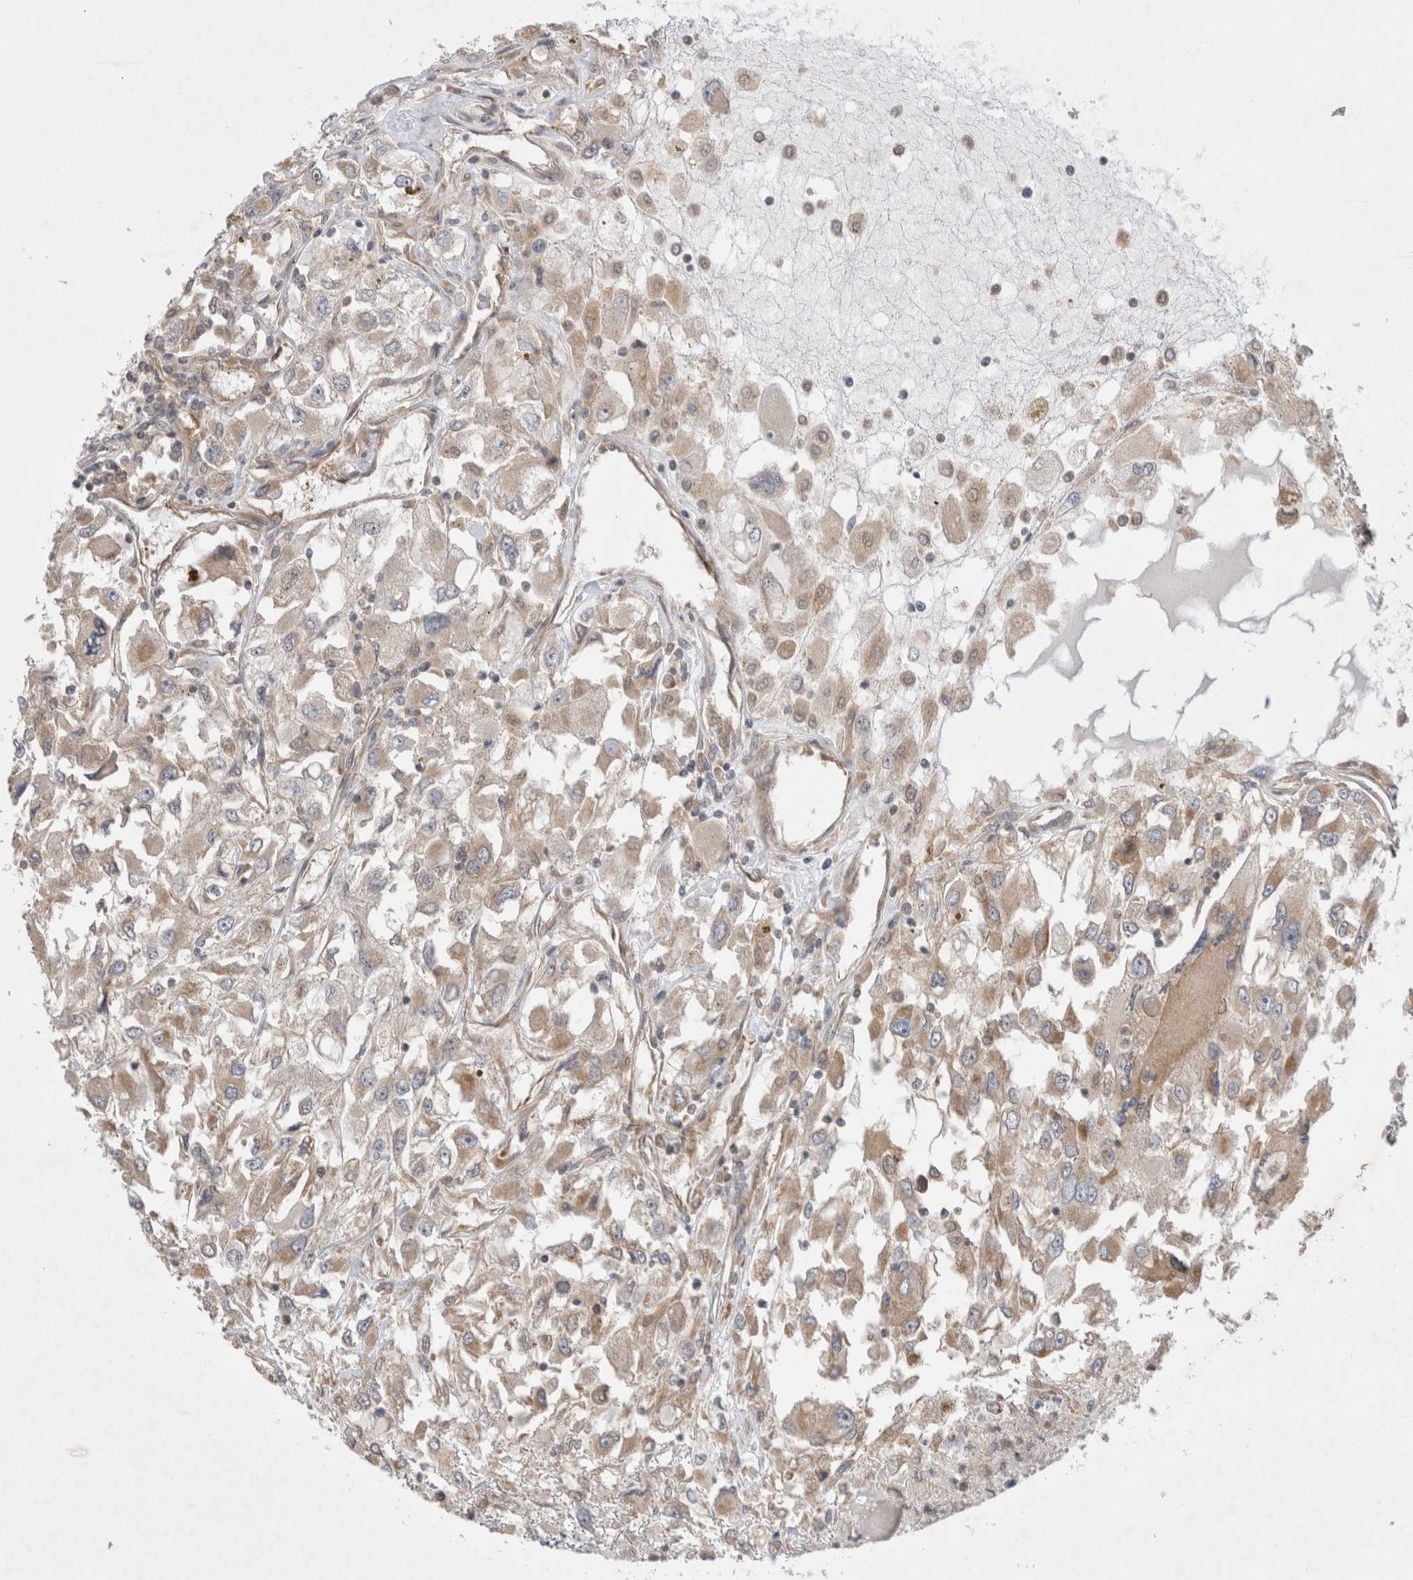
{"staining": {"intensity": "weak", "quantity": "25%-75%", "location": "cytoplasmic/membranous"}, "tissue": "renal cancer", "cell_type": "Tumor cells", "image_type": "cancer", "snomed": [{"axis": "morphology", "description": "Adenocarcinoma, NOS"}, {"axis": "topography", "description": "Kidney"}], "caption": "Renal cancer (adenocarcinoma) stained with DAB (3,3'-diaminobenzidine) IHC demonstrates low levels of weak cytoplasmic/membranous staining in approximately 25%-75% of tumor cells. (Stains: DAB in brown, nuclei in blue, Microscopy: brightfield microscopy at high magnification).", "gene": "EIF3E", "patient": {"sex": "female", "age": 52}}